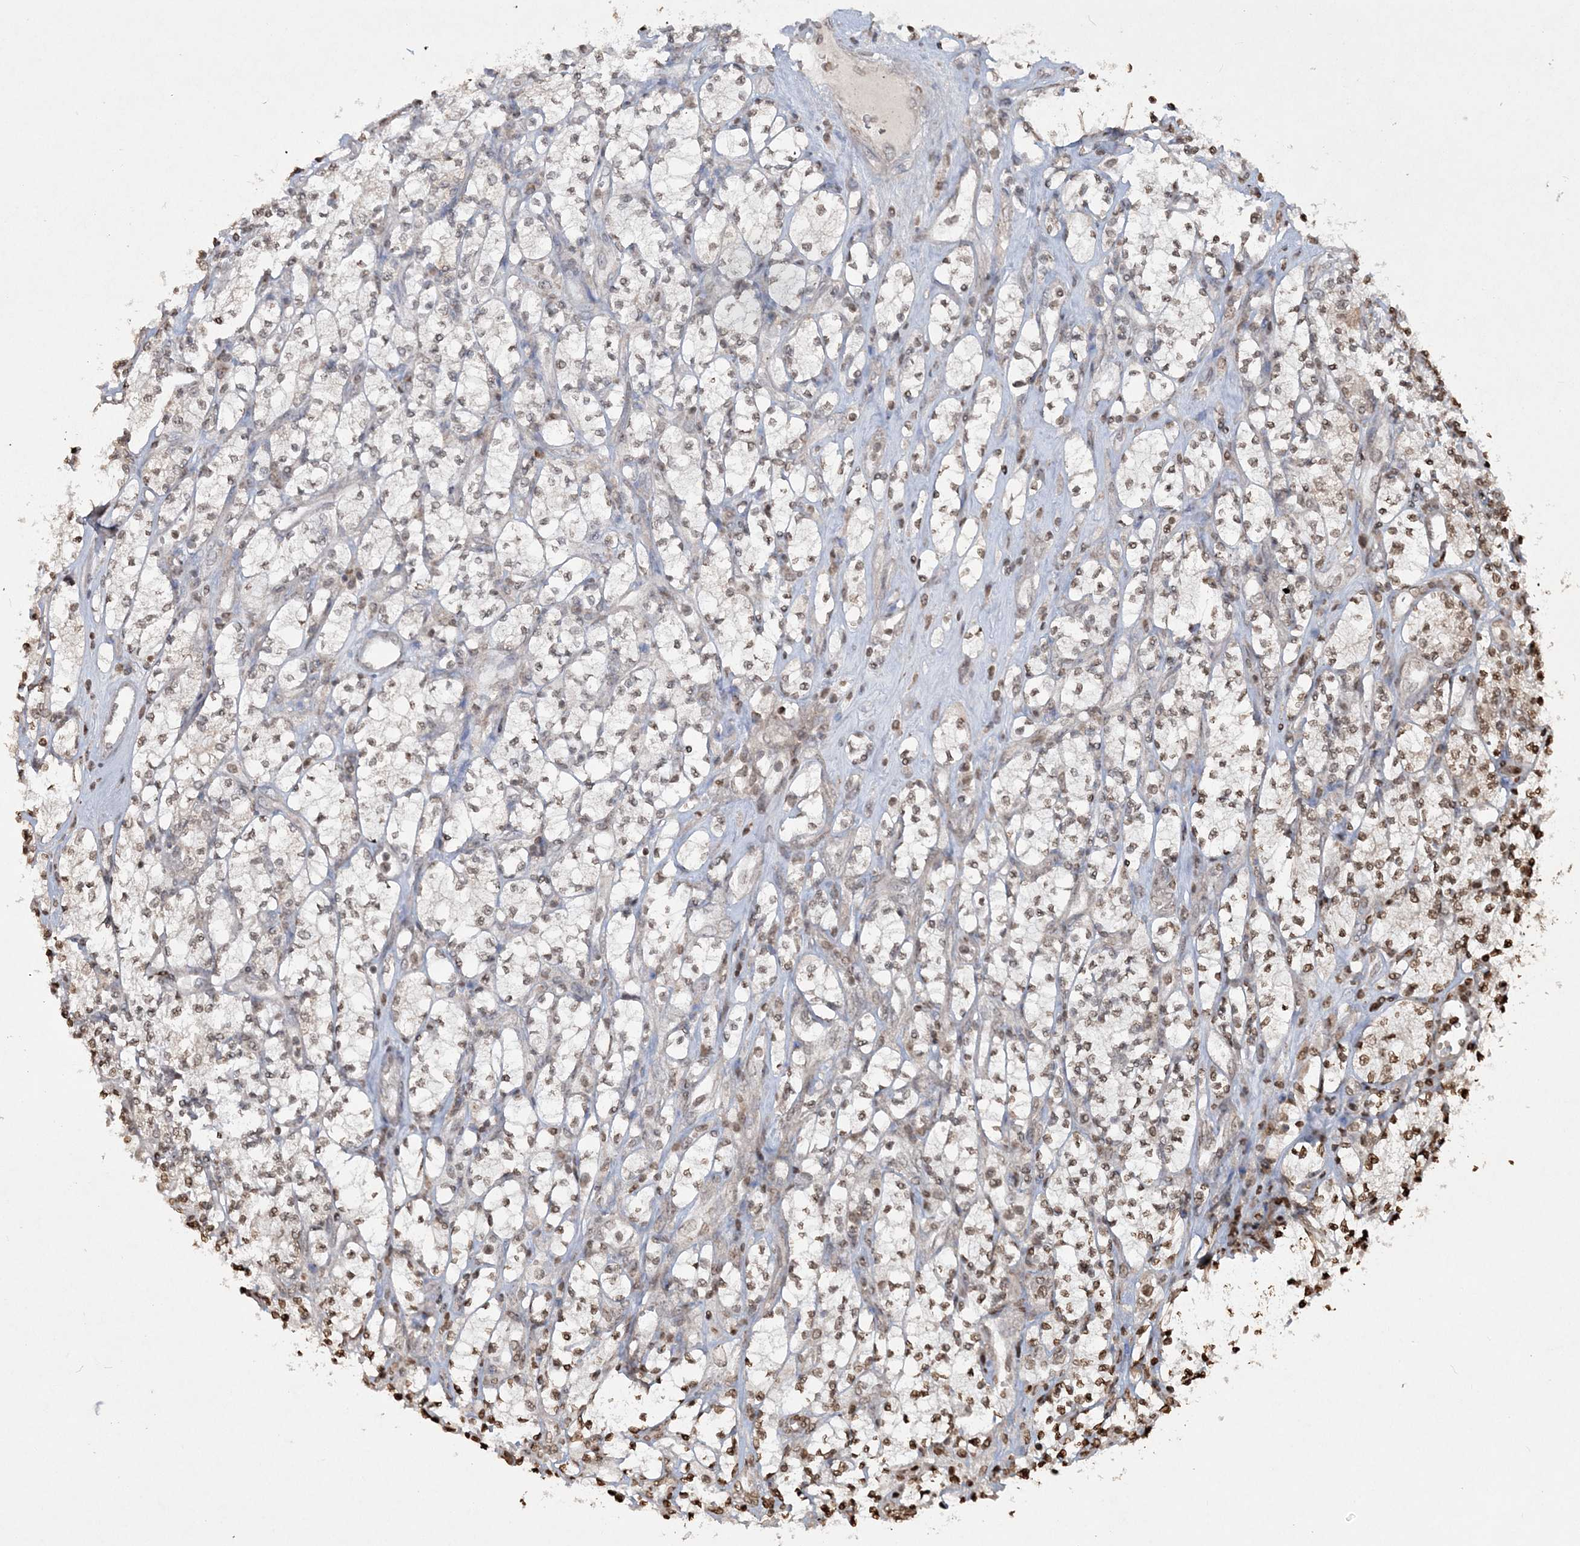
{"staining": {"intensity": "moderate", "quantity": "<25%", "location": "cytoplasmic/membranous,nuclear"}, "tissue": "renal cancer", "cell_type": "Tumor cells", "image_type": "cancer", "snomed": [{"axis": "morphology", "description": "Adenocarcinoma, NOS"}, {"axis": "topography", "description": "Kidney"}], "caption": "Protein expression analysis of renal adenocarcinoma shows moderate cytoplasmic/membranous and nuclear staining in approximately <25% of tumor cells.", "gene": "TTC7A", "patient": {"sex": "male", "age": 77}}